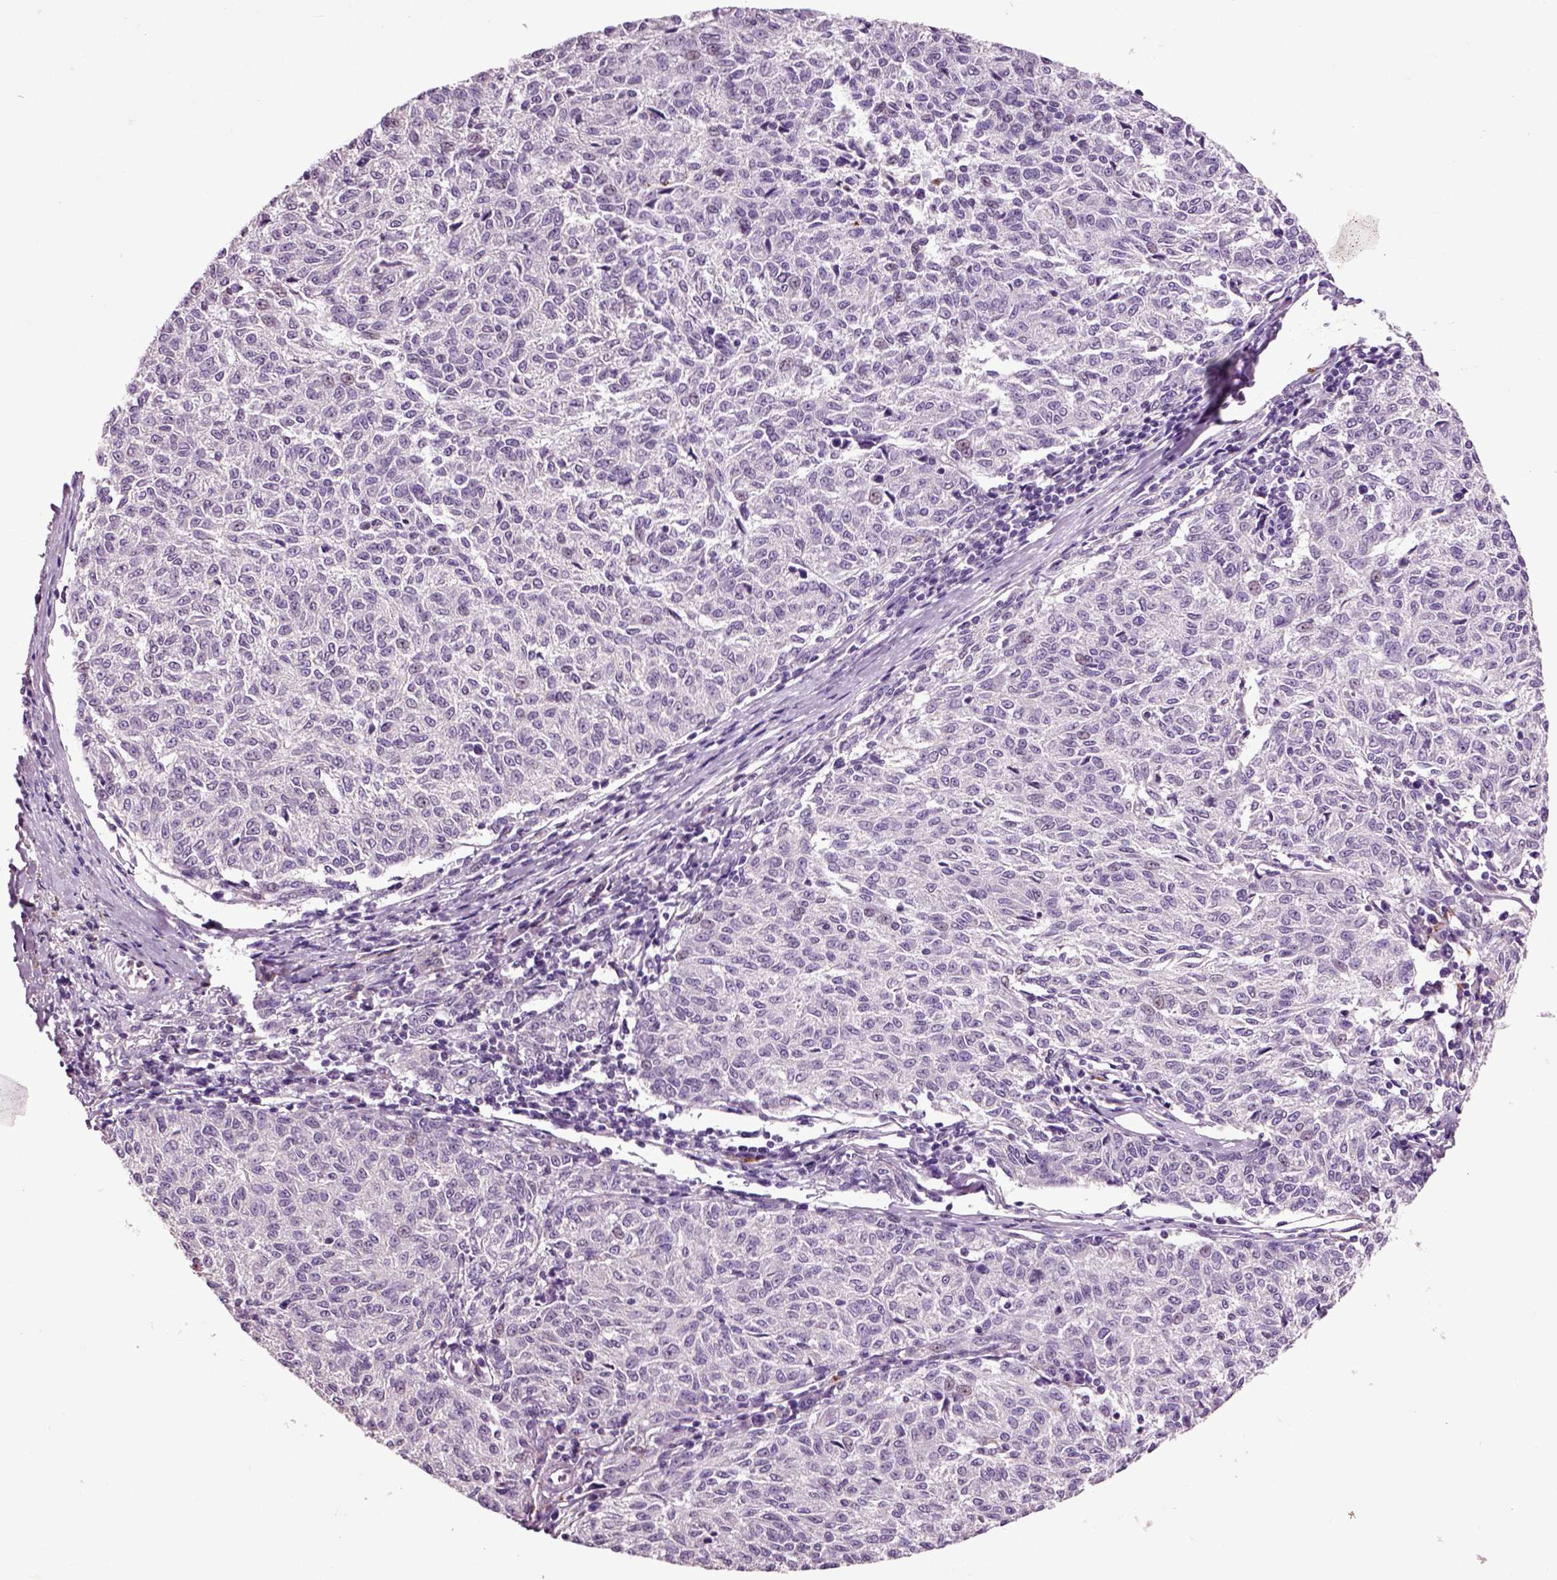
{"staining": {"intensity": "negative", "quantity": "none", "location": "none"}, "tissue": "melanoma", "cell_type": "Tumor cells", "image_type": "cancer", "snomed": [{"axis": "morphology", "description": "Malignant melanoma, NOS"}, {"axis": "topography", "description": "Skin"}], "caption": "A high-resolution histopathology image shows immunohistochemistry (IHC) staining of malignant melanoma, which demonstrates no significant staining in tumor cells.", "gene": "CRHR1", "patient": {"sex": "female", "age": 72}}